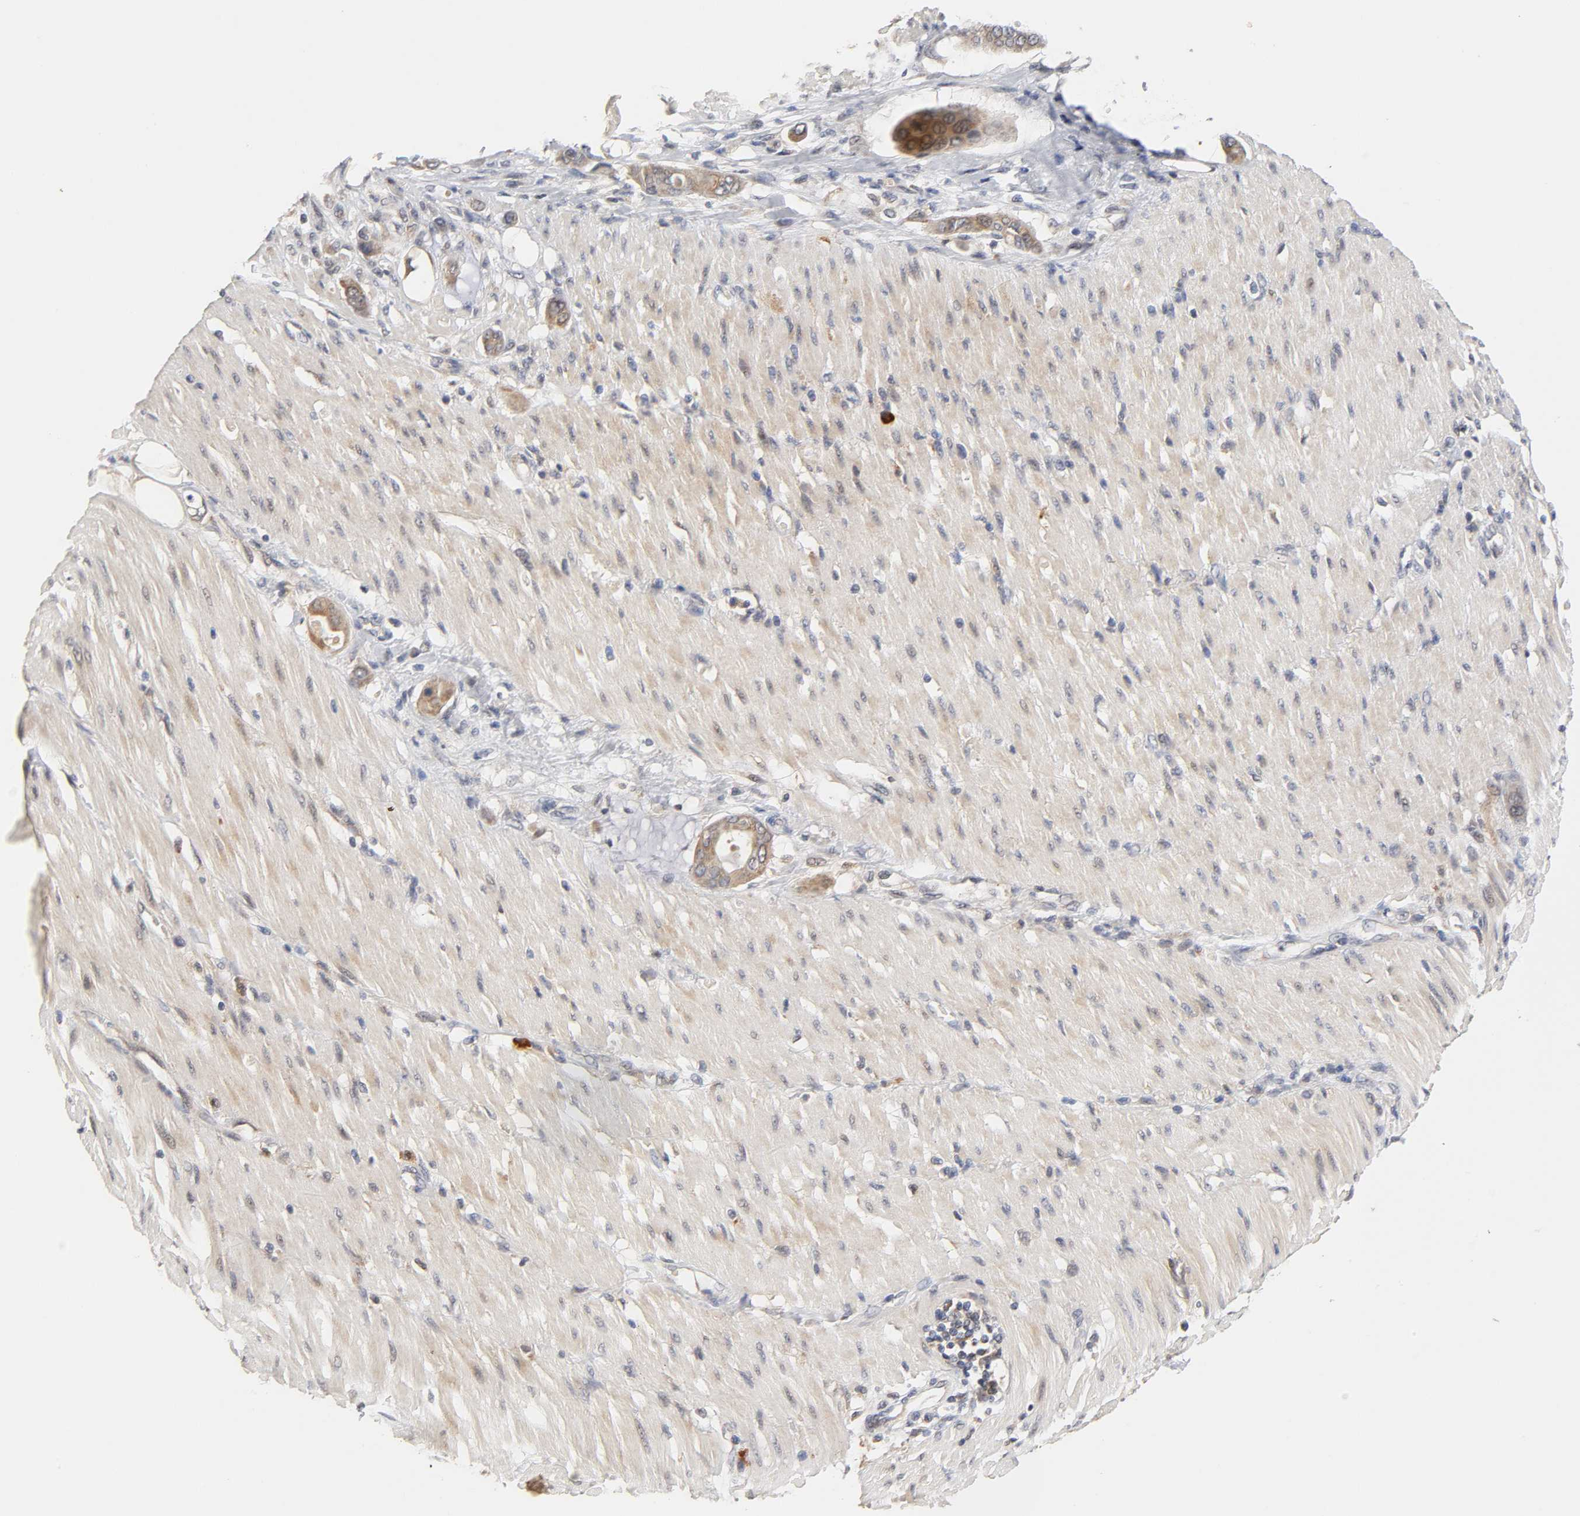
{"staining": {"intensity": "moderate", "quantity": ">75%", "location": "cytoplasmic/membranous"}, "tissue": "pancreatic cancer", "cell_type": "Tumor cells", "image_type": "cancer", "snomed": [{"axis": "morphology", "description": "Adenocarcinoma, NOS"}, {"axis": "morphology", "description": "Adenocarcinoma, metastatic, NOS"}, {"axis": "topography", "description": "Lymph node"}, {"axis": "topography", "description": "Pancreas"}, {"axis": "topography", "description": "Duodenum"}], "caption": "This is a histology image of immunohistochemistry (IHC) staining of pancreatic metastatic adenocarcinoma, which shows moderate expression in the cytoplasmic/membranous of tumor cells.", "gene": "GSTZ1", "patient": {"sex": "female", "age": 64}}